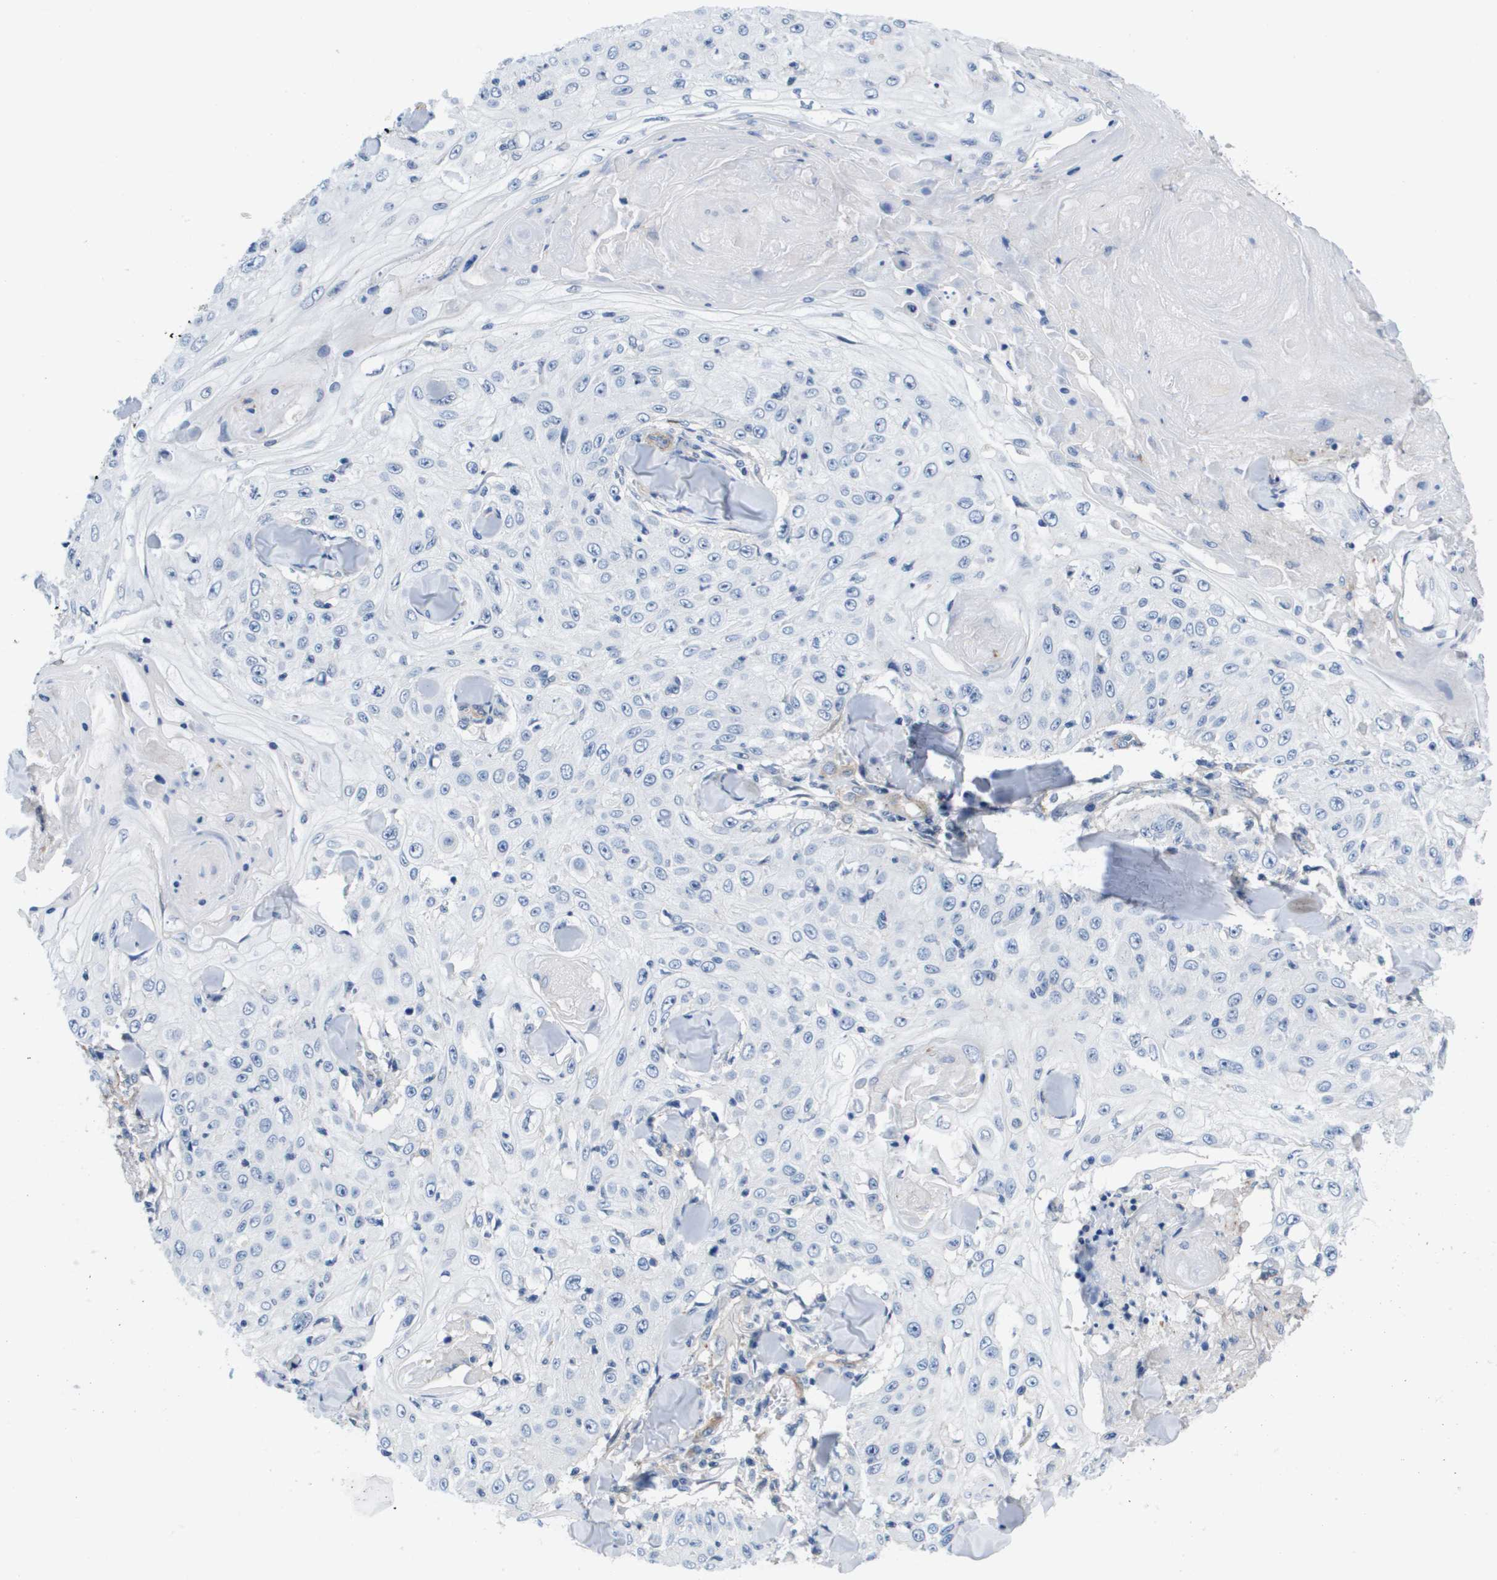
{"staining": {"intensity": "negative", "quantity": "none", "location": "none"}, "tissue": "skin cancer", "cell_type": "Tumor cells", "image_type": "cancer", "snomed": [{"axis": "morphology", "description": "Squamous cell carcinoma, NOS"}, {"axis": "topography", "description": "Skin"}], "caption": "Human squamous cell carcinoma (skin) stained for a protein using IHC demonstrates no positivity in tumor cells.", "gene": "LPP", "patient": {"sex": "male", "age": 86}}